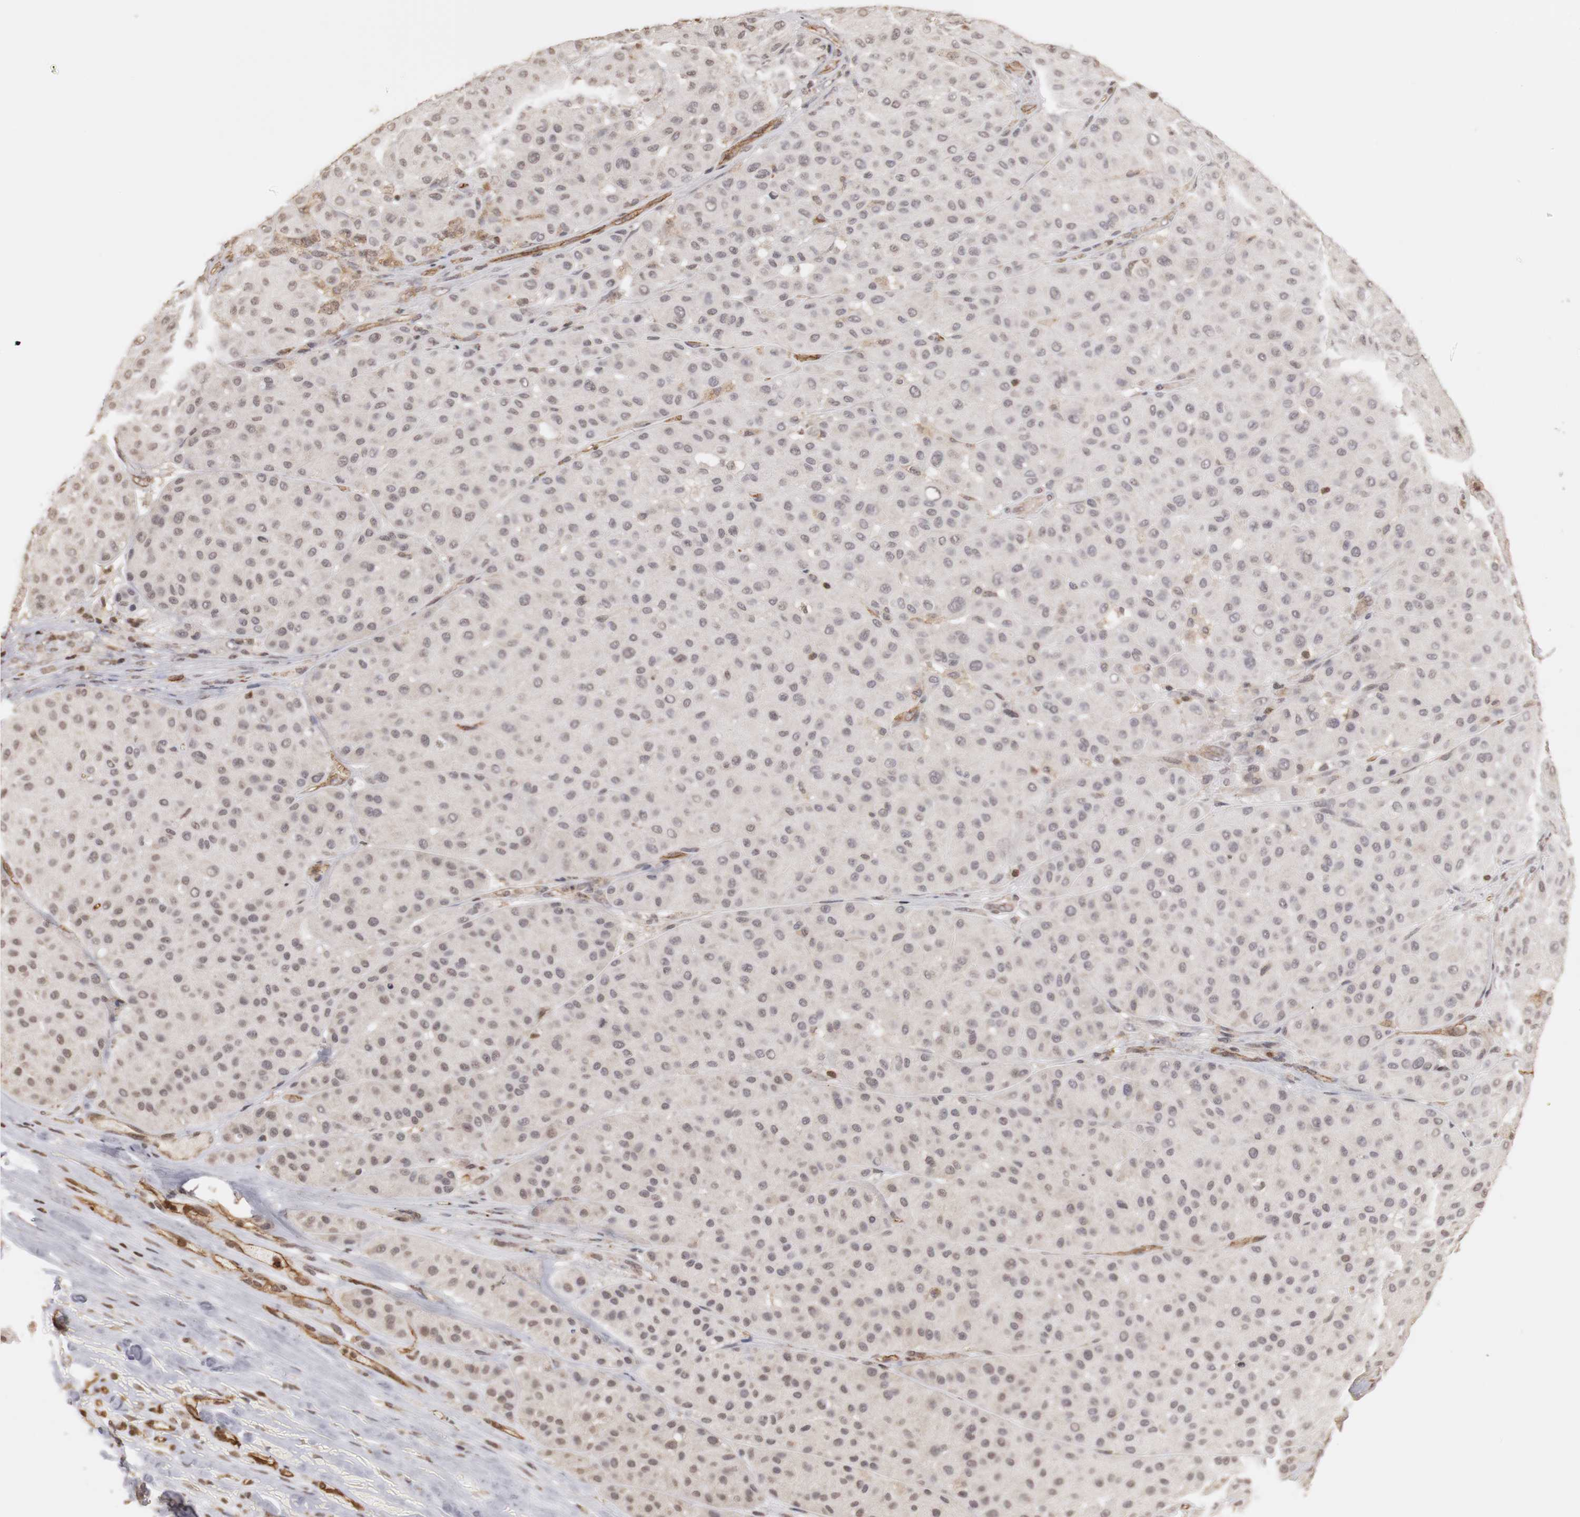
{"staining": {"intensity": "negative", "quantity": "none", "location": "none"}, "tissue": "melanoma", "cell_type": "Tumor cells", "image_type": "cancer", "snomed": [{"axis": "morphology", "description": "Normal tissue, NOS"}, {"axis": "morphology", "description": "Malignant melanoma, Metastatic site"}, {"axis": "topography", "description": "Skin"}], "caption": "IHC of melanoma shows no positivity in tumor cells.", "gene": "PLEKHA1", "patient": {"sex": "male", "age": 41}}